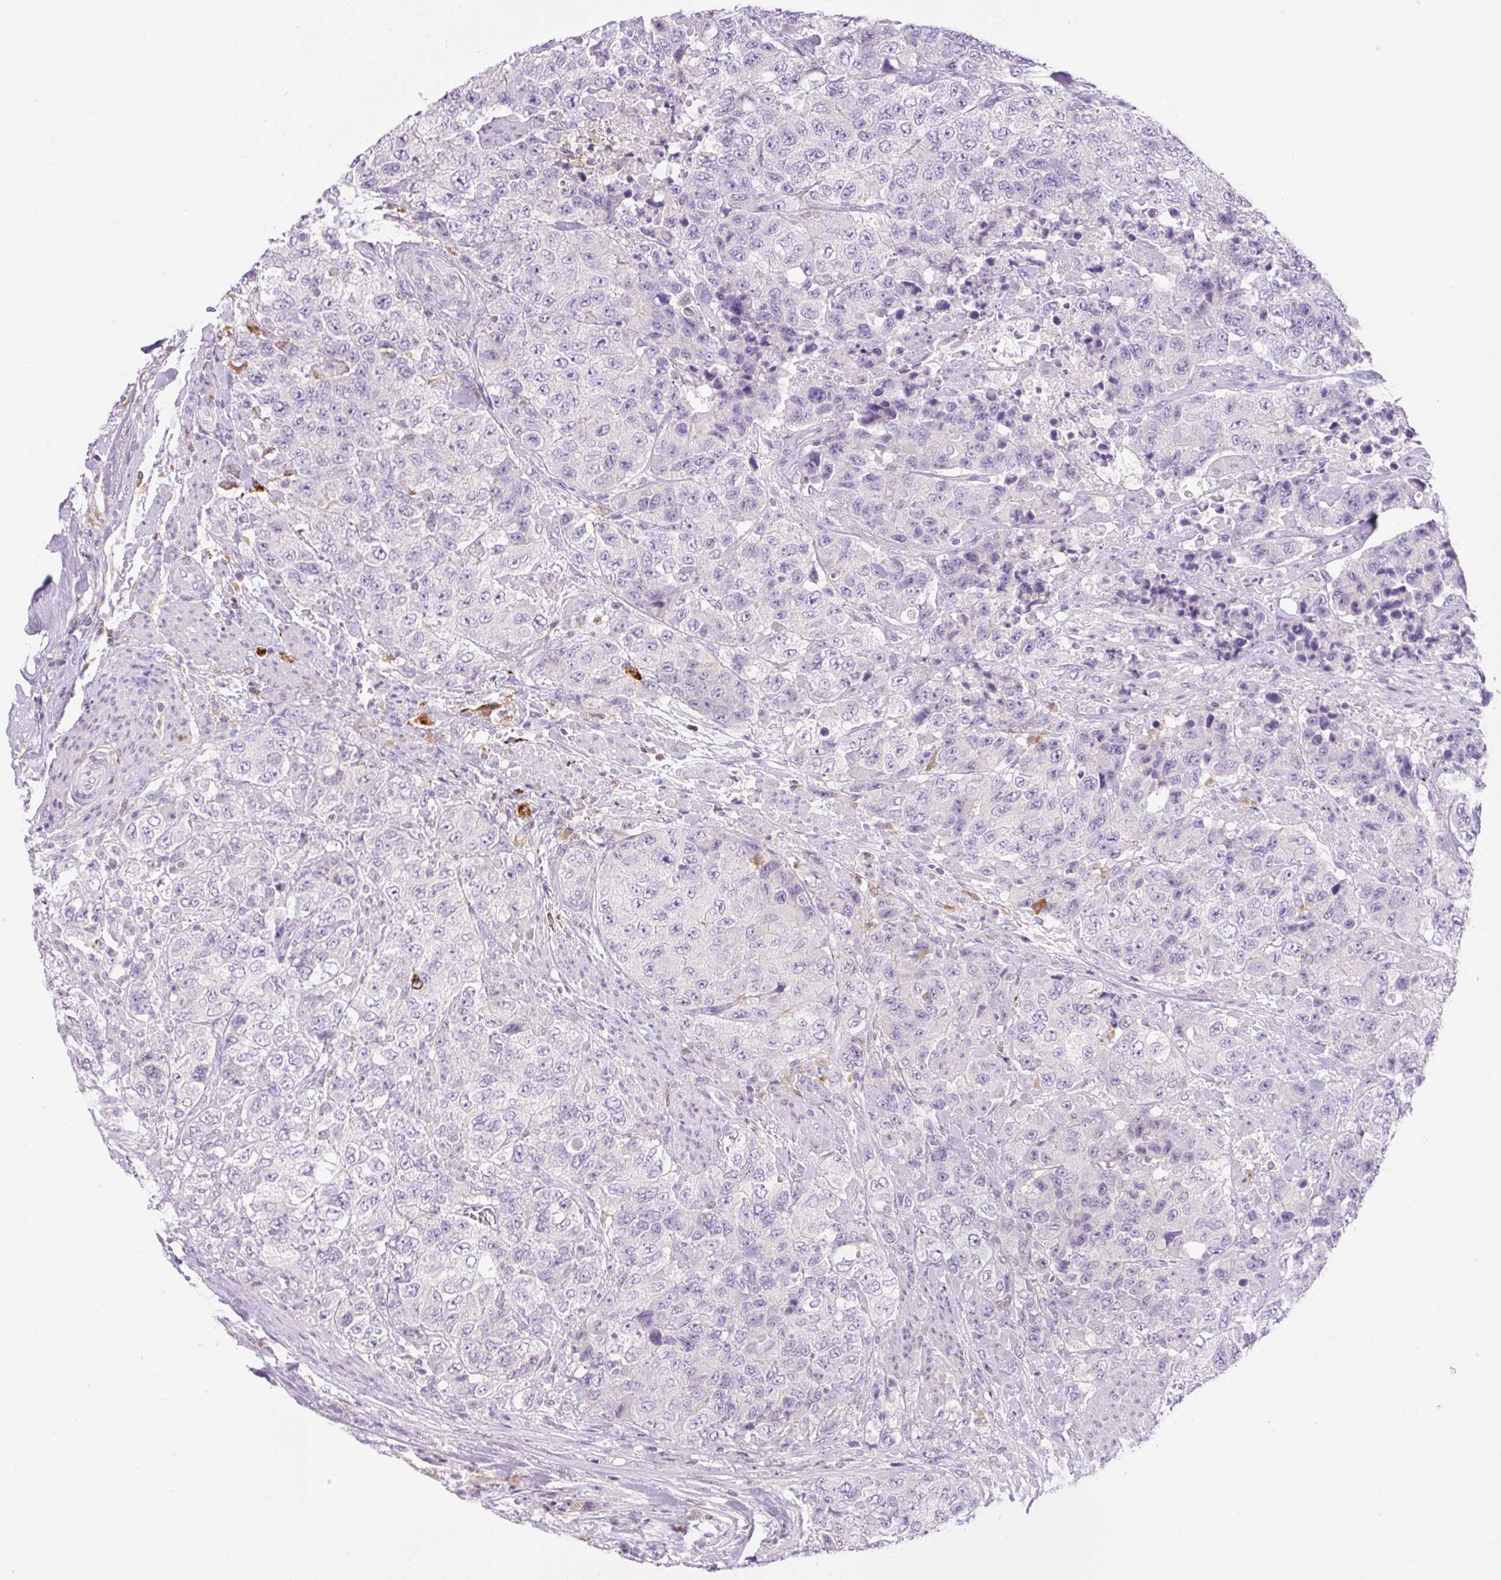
{"staining": {"intensity": "negative", "quantity": "none", "location": "none"}, "tissue": "urothelial cancer", "cell_type": "Tumor cells", "image_type": "cancer", "snomed": [{"axis": "morphology", "description": "Urothelial carcinoma, High grade"}, {"axis": "topography", "description": "Urinary bladder"}], "caption": "IHC of urothelial cancer exhibits no positivity in tumor cells.", "gene": "TDRD15", "patient": {"sex": "female", "age": 78}}